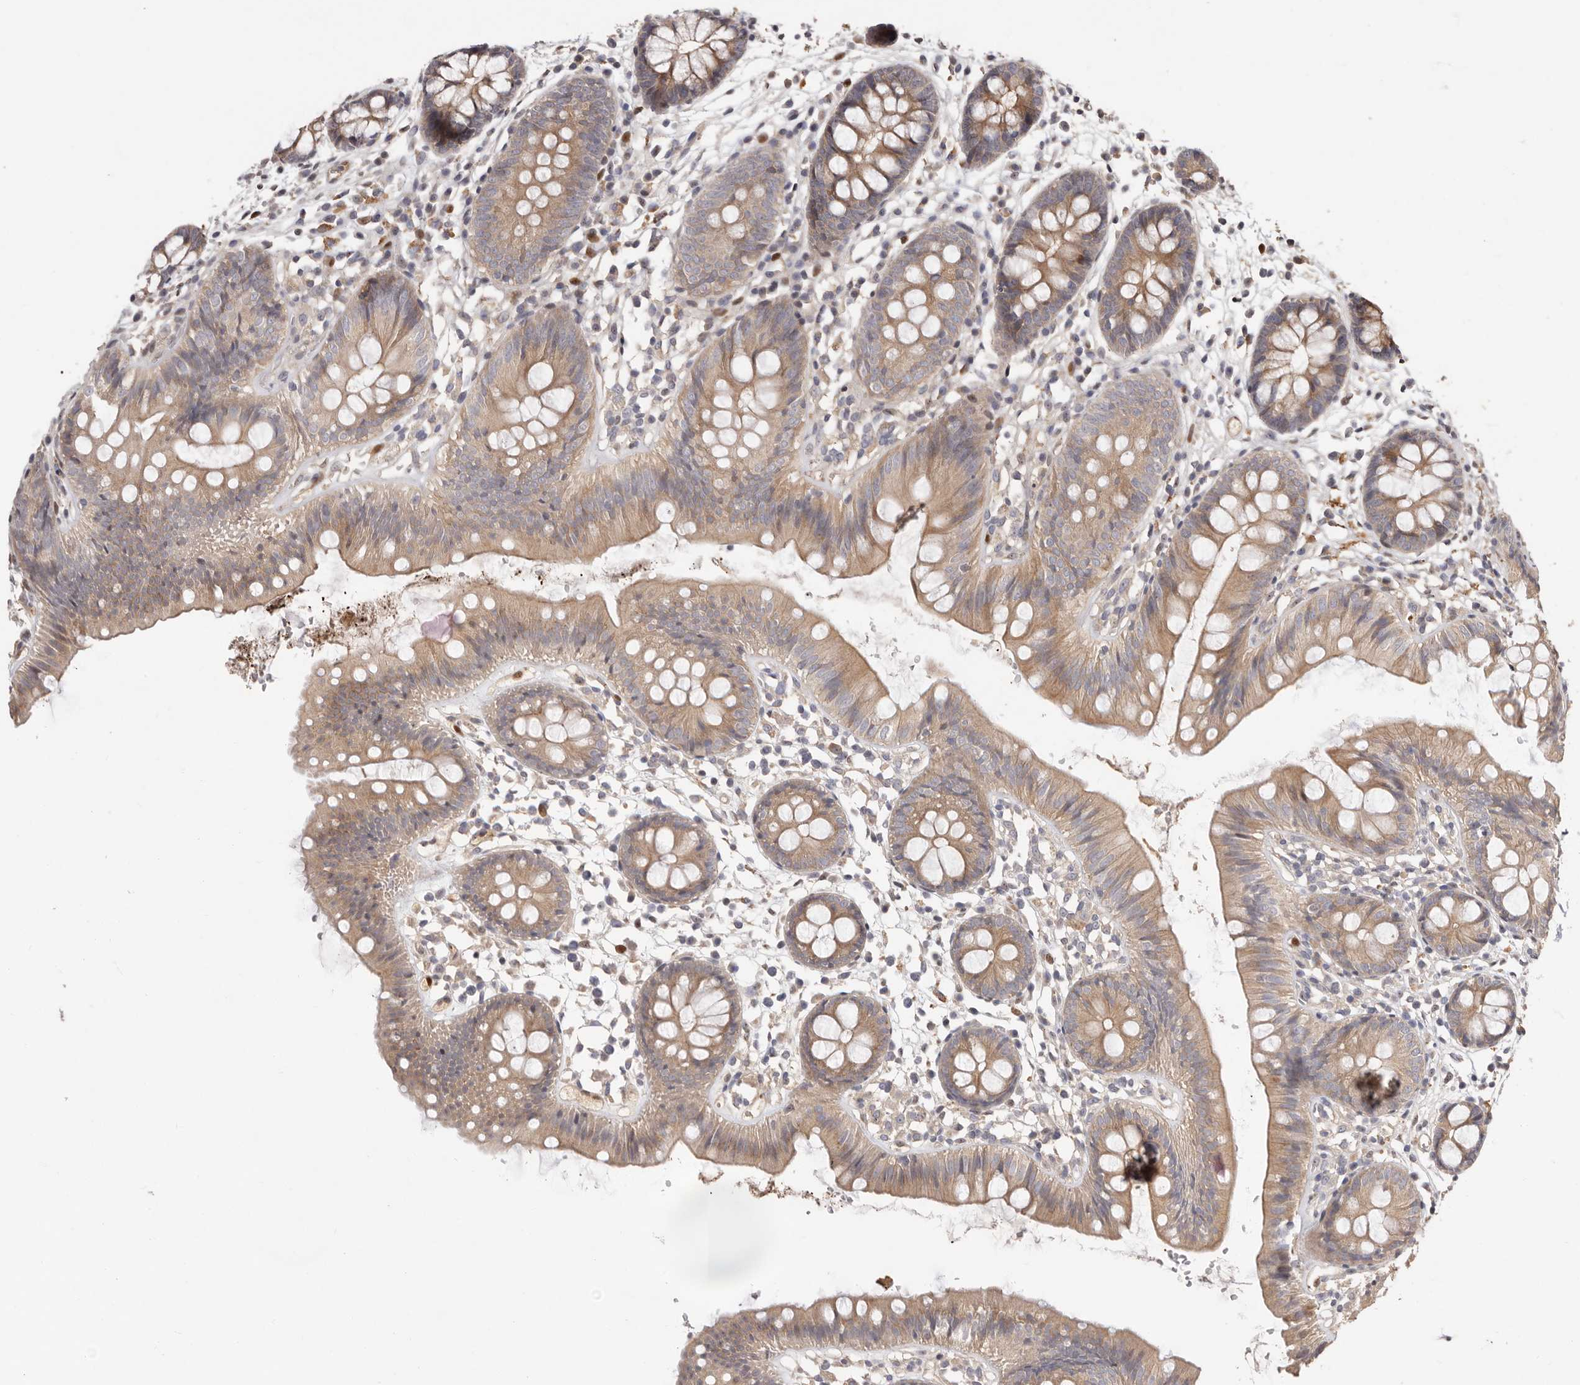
{"staining": {"intensity": "weak", "quantity": ">75%", "location": "cytoplasmic/membranous"}, "tissue": "colon", "cell_type": "Endothelial cells", "image_type": "normal", "snomed": [{"axis": "morphology", "description": "Normal tissue, NOS"}, {"axis": "topography", "description": "Colon"}], "caption": "Weak cytoplasmic/membranous positivity is present in approximately >75% of endothelial cells in normal colon.", "gene": "DOP1A", "patient": {"sex": "male", "age": 56}}